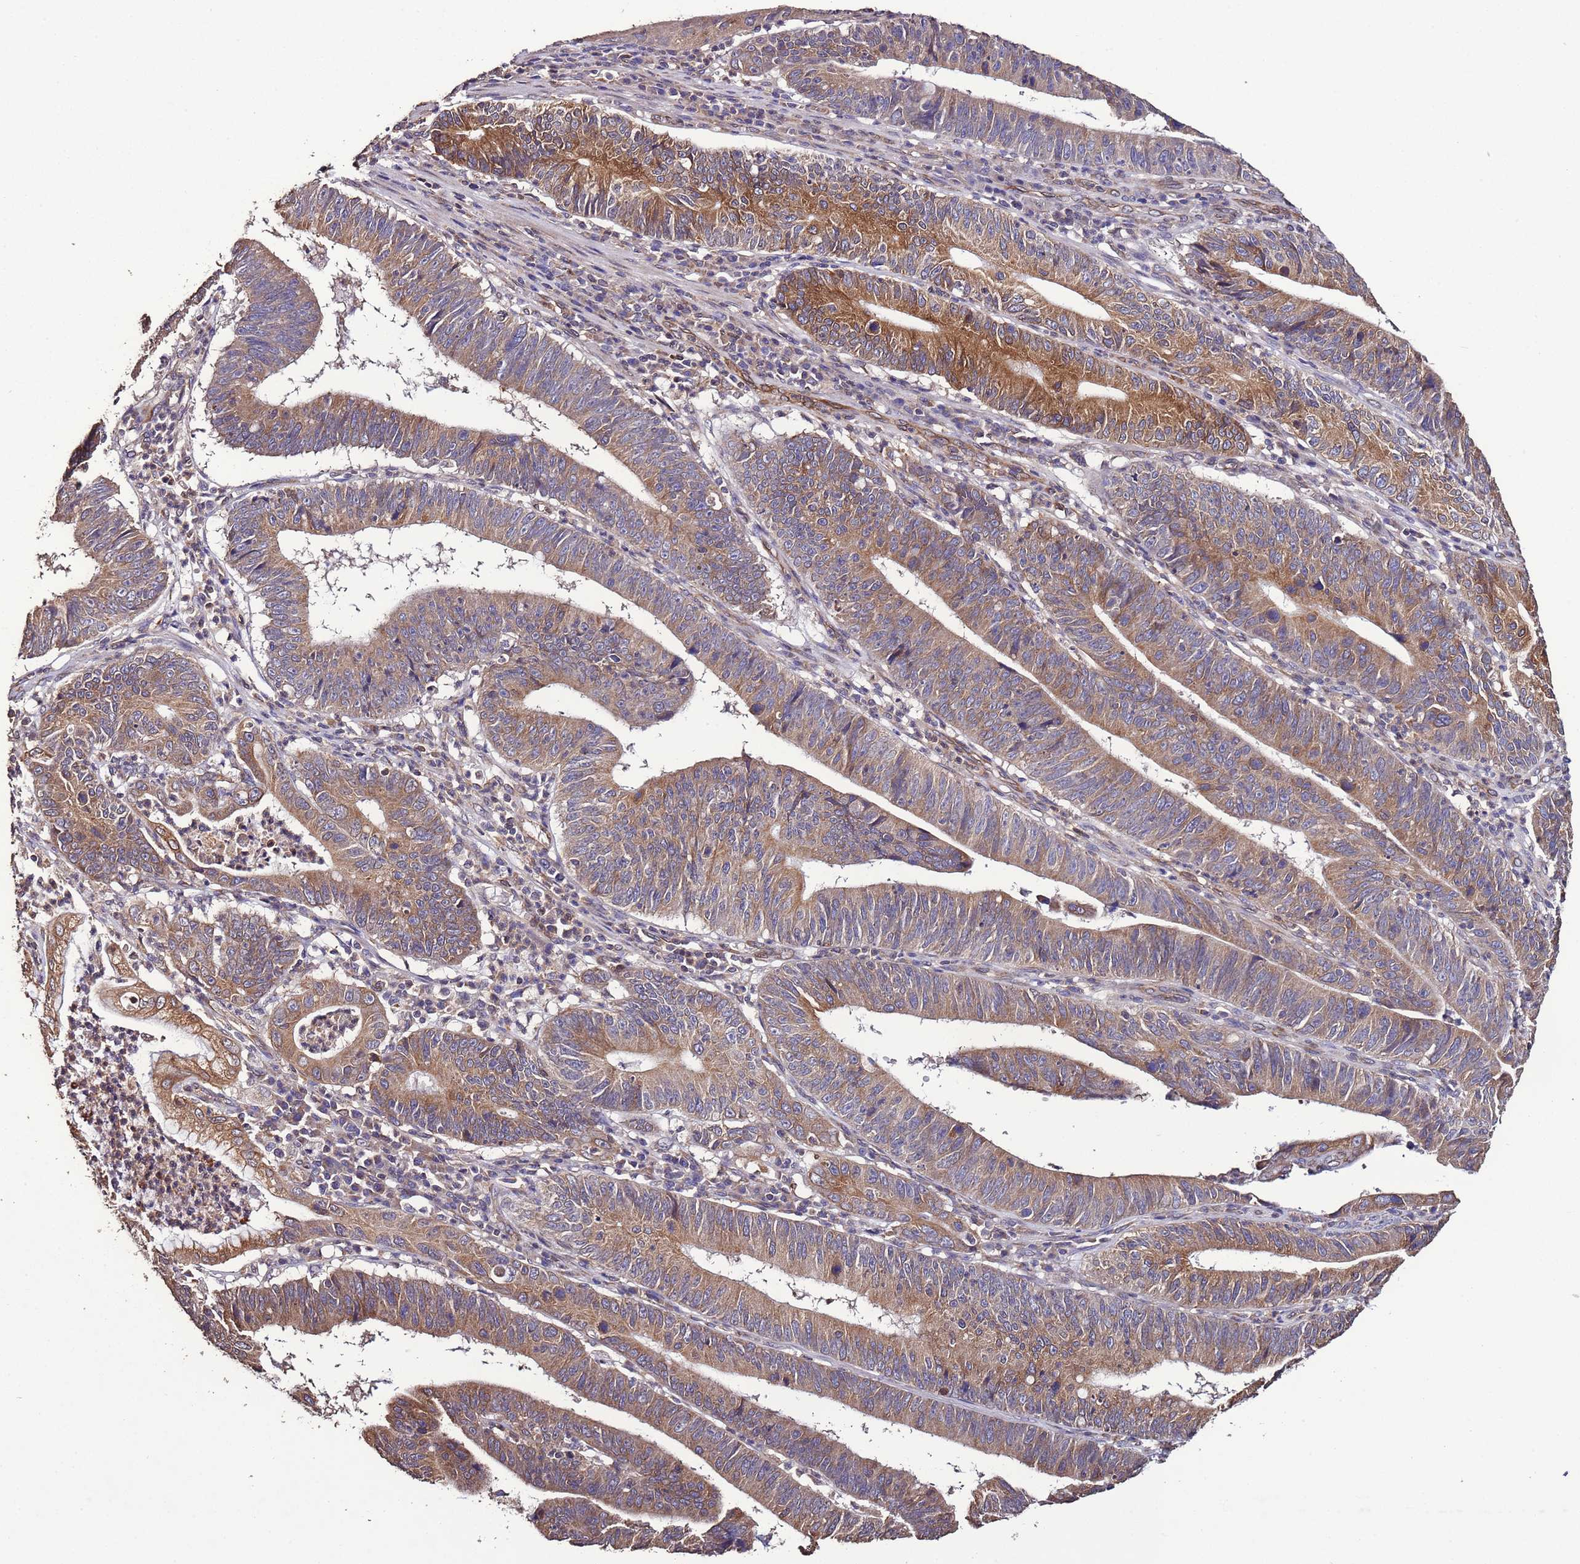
{"staining": {"intensity": "moderate", "quantity": ">75%", "location": "cytoplasmic/membranous"}, "tissue": "stomach cancer", "cell_type": "Tumor cells", "image_type": "cancer", "snomed": [{"axis": "morphology", "description": "Adenocarcinoma, NOS"}, {"axis": "topography", "description": "Stomach"}], "caption": "IHC of human stomach cancer reveals medium levels of moderate cytoplasmic/membranous expression in about >75% of tumor cells.", "gene": "SLC41A3", "patient": {"sex": "male", "age": 59}}